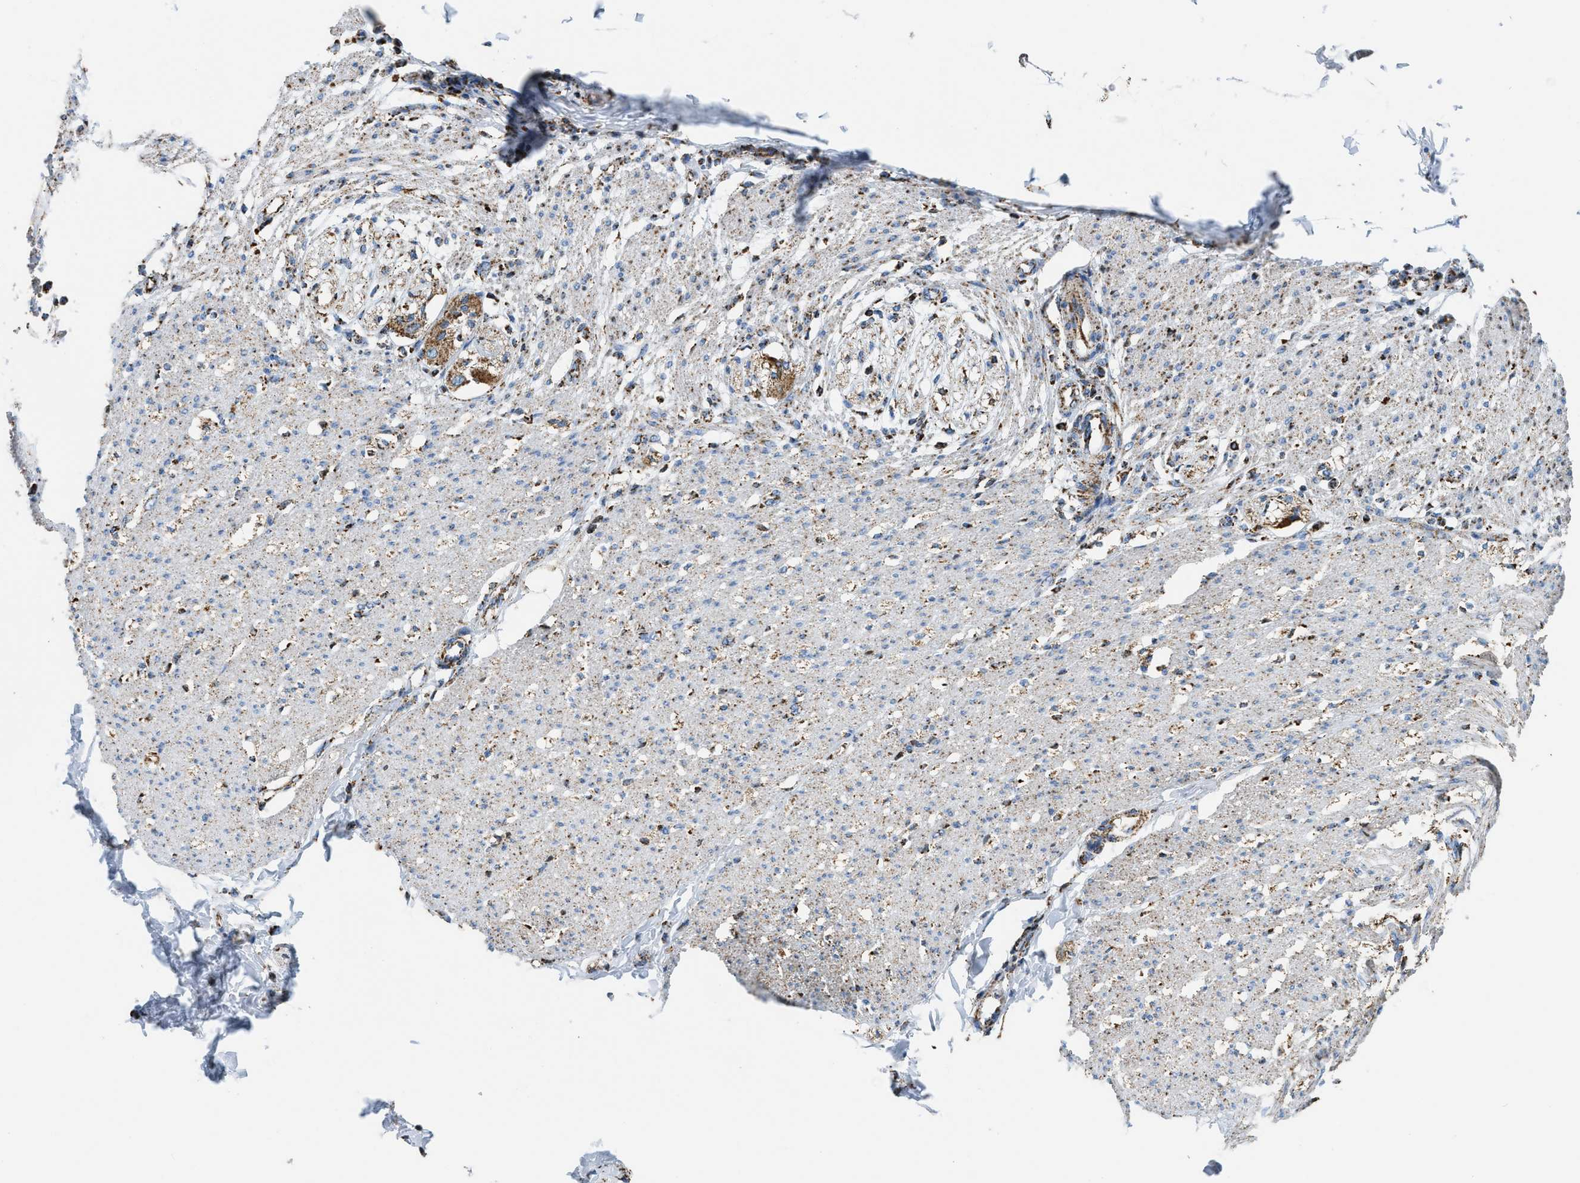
{"staining": {"intensity": "moderate", "quantity": ">75%", "location": "cytoplasmic/membranous"}, "tissue": "smooth muscle", "cell_type": "Smooth muscle cells", "image_type": "normal", "snomed": [{"axis": "morphology", "description": "Normal tissue, NOS"}, {"axis": "morphology", "description": "Adenocarcinoma, NOS"}, {"axis": "topography", "description": "Colon"}, {"axis": "topography", "description": "Peripheral nerve tissue"}], "caption": "DAB immunohistochemical staining of unremarkable smooth muscle exhibits moderate cytoplasmic/membranous protein expression in approximately >75% of smooth muscle cells. The protein of interest is stained brown, and the nuclei are stained in blue (DAB (3,3'-diaminobenzidine) IHC with brightfield microscopy, high magnification).", "gene": "ETFB", "patient": {"sex": "male", "age": 14}}